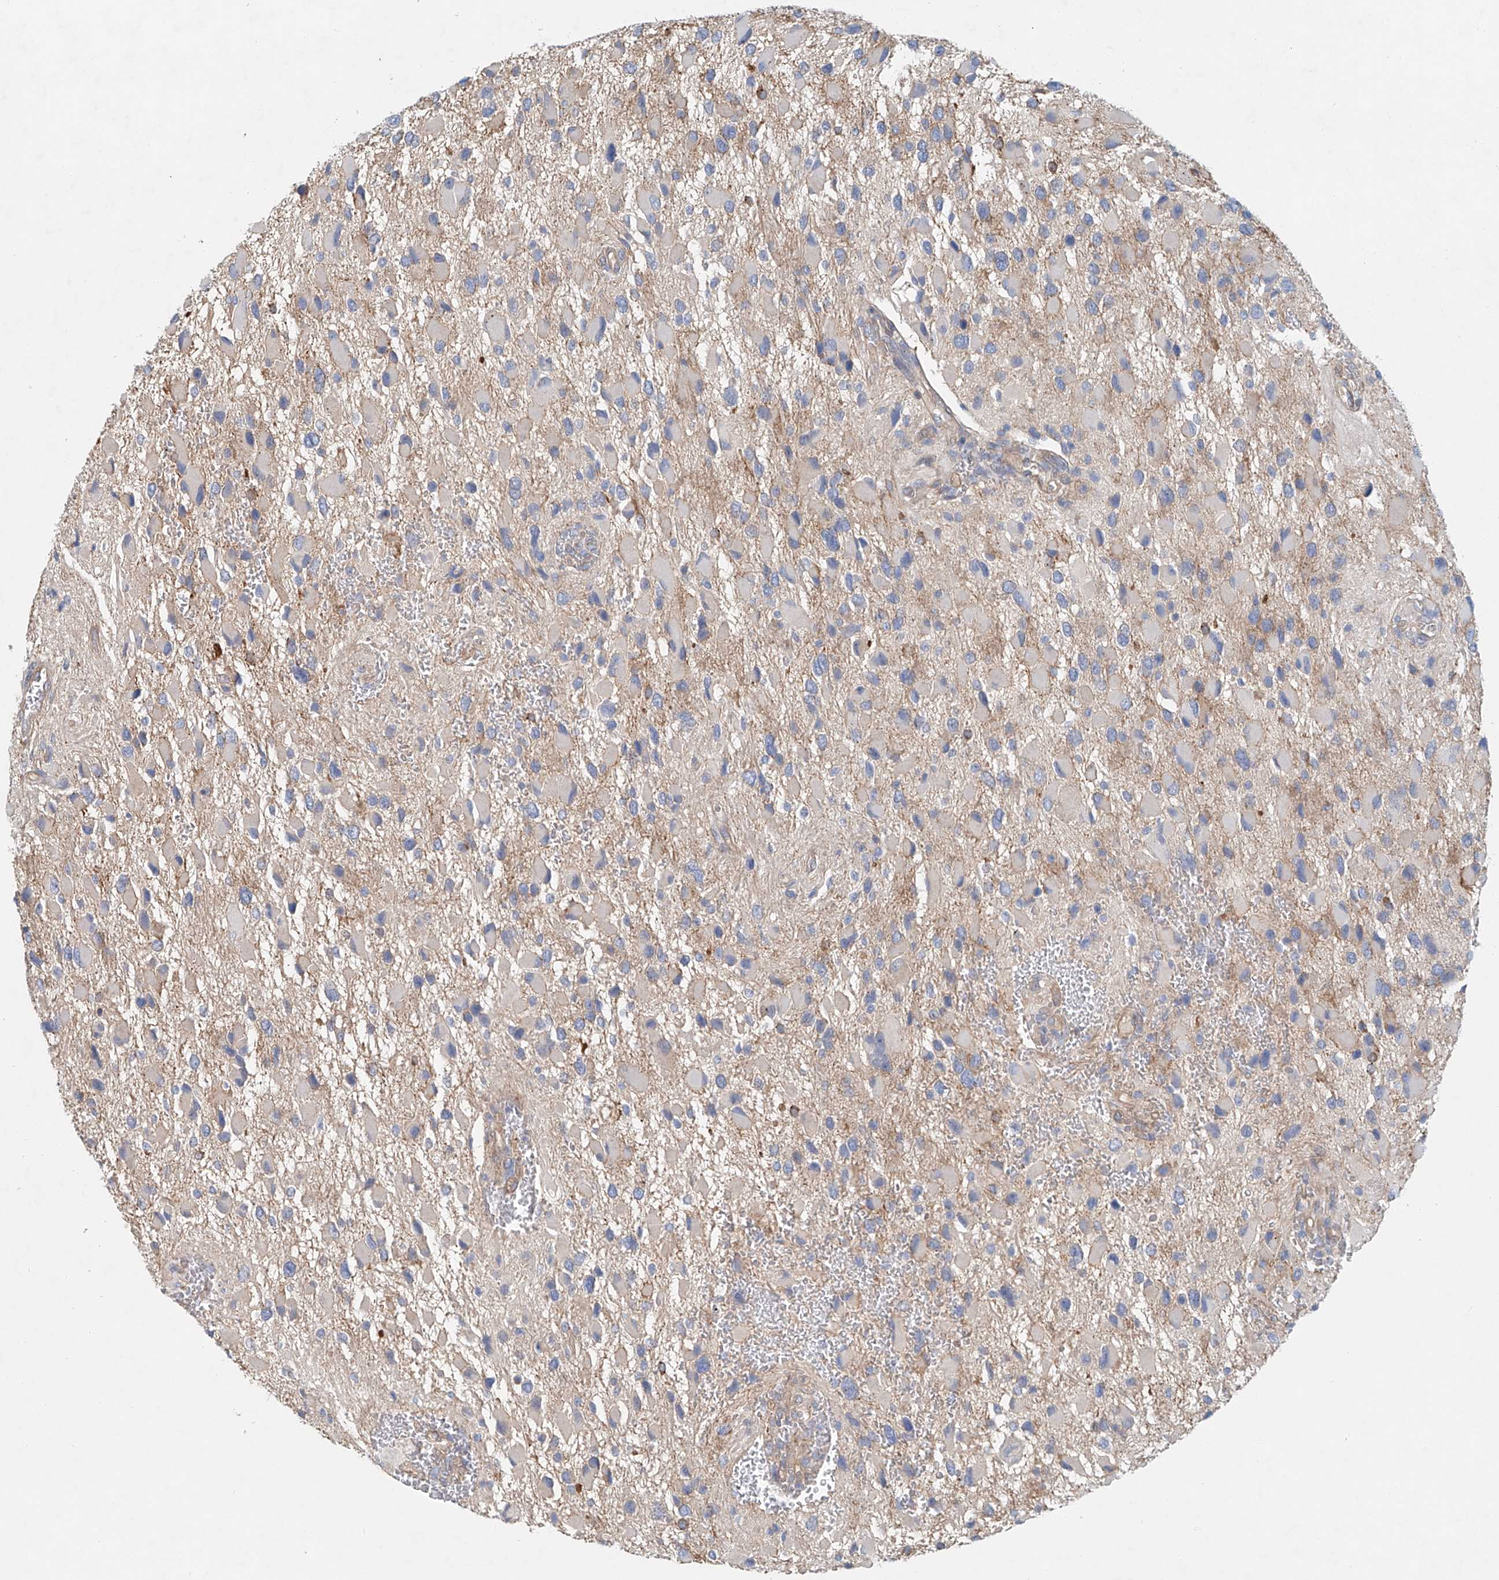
{"staining": {"intensity": "negative", "quantity": "none", "location": "none"}, "tissue": "glioma", "cell_type": "Tumor cells", "image_type": "cancer", "snomed": [{"axis": "morphology", "description": "Glioma, malignant, High grade"}, {"axis": "topography", "description": "Brain"}], "caption": "An IHC photomicrograph of glioma is shown. There is no staining in tumor cells of glioma.", "gene": "FRYL", "patient": {"sex": "male", "age": 53}}